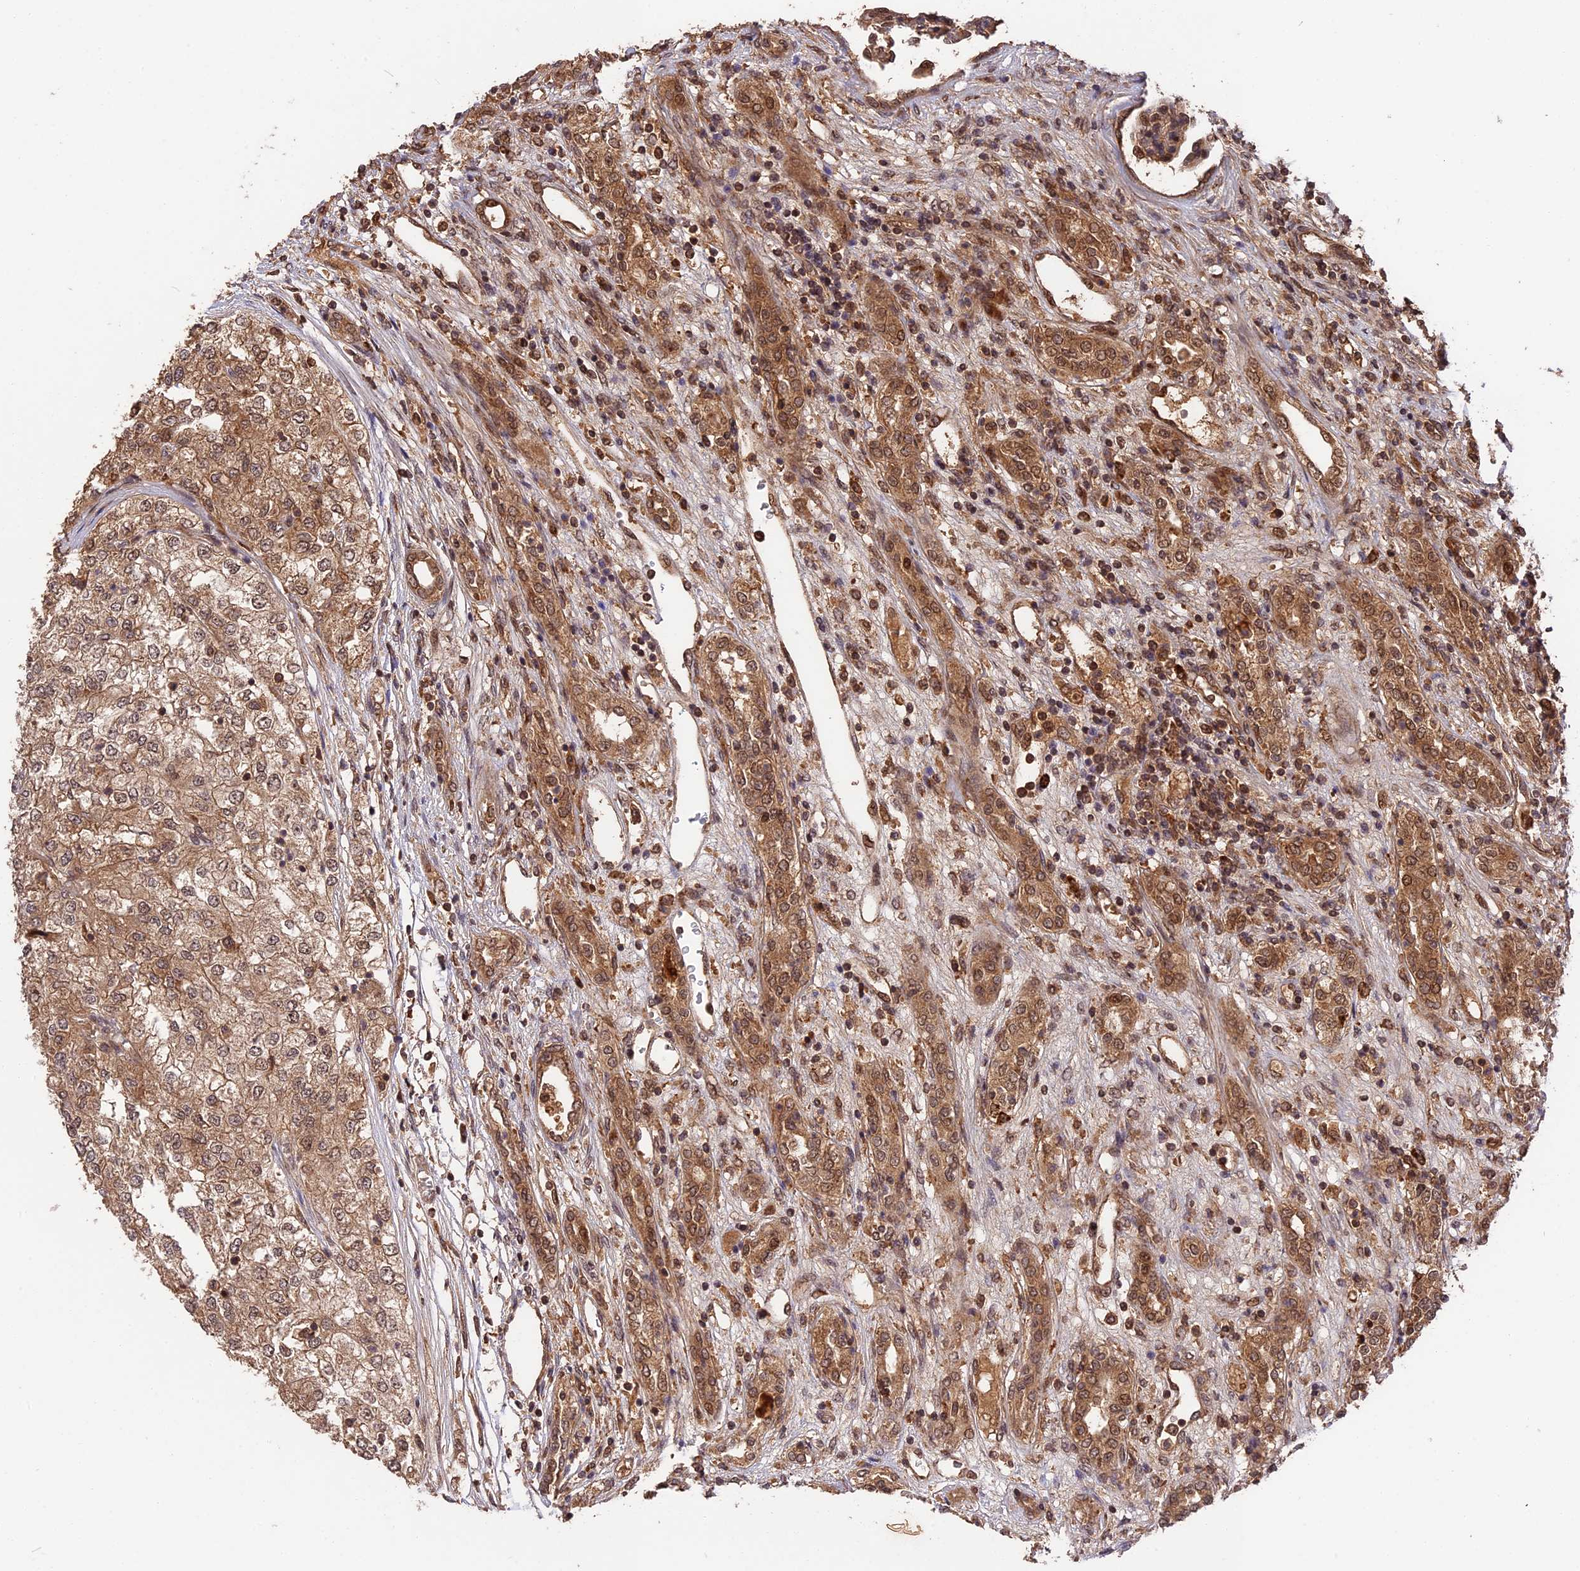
{"staining": {"intensity": "moderate", "quantity": ">75%", "location": "cytoplasmic/membranous"}, "tissue": "renal cancer", "cell_type": "Tumor cells", "image_type": "cancer", "snomed": [{"axis": "morphology", "description": "Adenocarcinoma, NOS"}, {"axis": "topography", "description": "Kidney"}], "caption": "This is a micrograph of IHC staining of renal cancer, which shows moderate positivity in the cytoplasmic/membranous of tumor cells.", "gene": "ESCO1", "patient": {"sex": "female", "age": 54}}